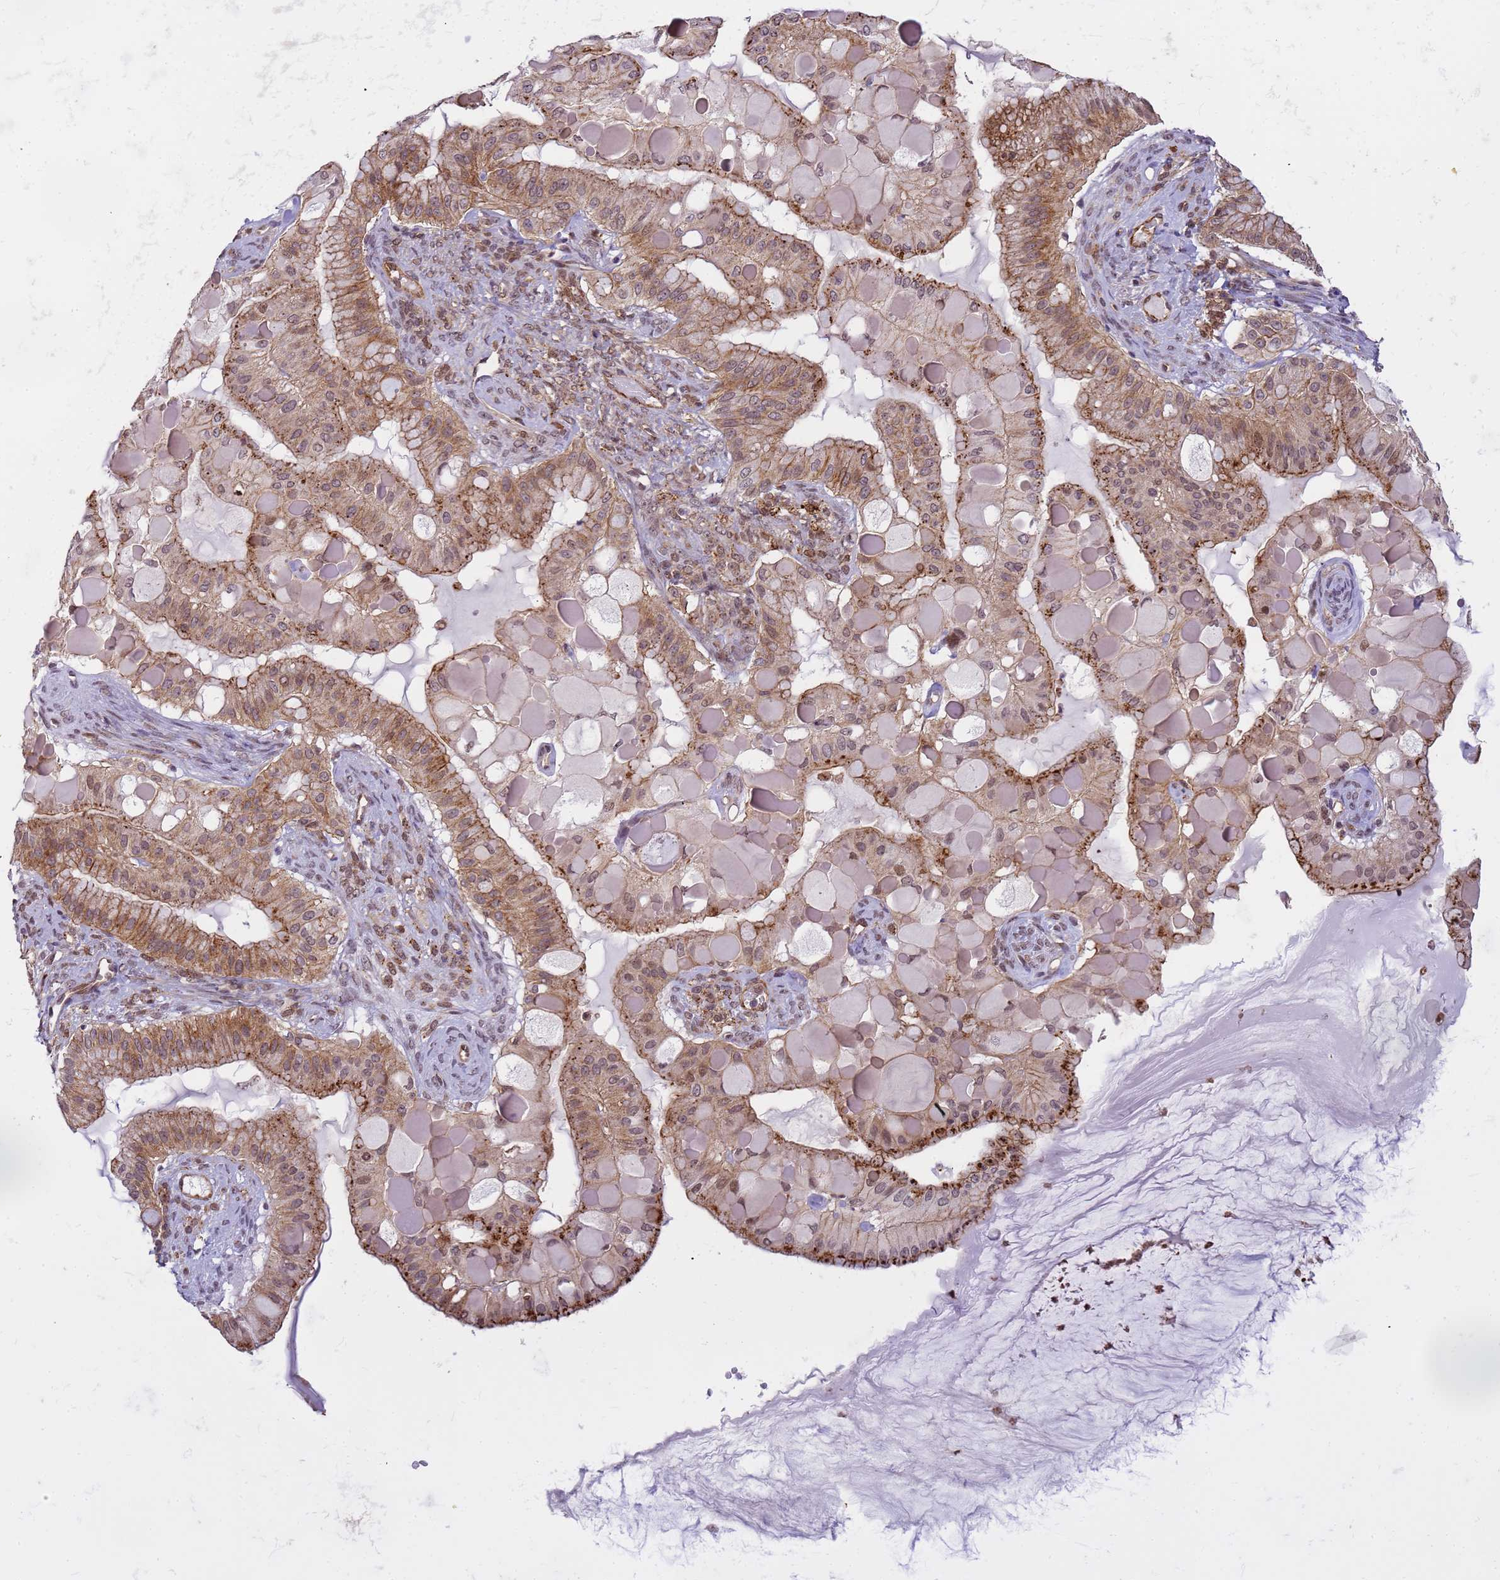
{"staining": {"intensity": "moderate", "quantity": ">75%", "location": "cytoplasmic/membranous,nuclear"}, "tissue": "ovarian cancer", "cell_type": "Tumor cells", "image_type": "cancer", "snomed": [{"axis": "morphology", "description": "Cystadenocarcinoma, mucinous, NOS"}, {"axis": "topography", "description": "Ovary"}], "caption": "A brown stain highlights moderate cytoplasmic/membranous and nuclear positivity of a protein in human ovarian mucinous cystadenocarcinoma tumor cells.", "gene": "EMC2", "patient": {"sex": "female", "age": 61}}